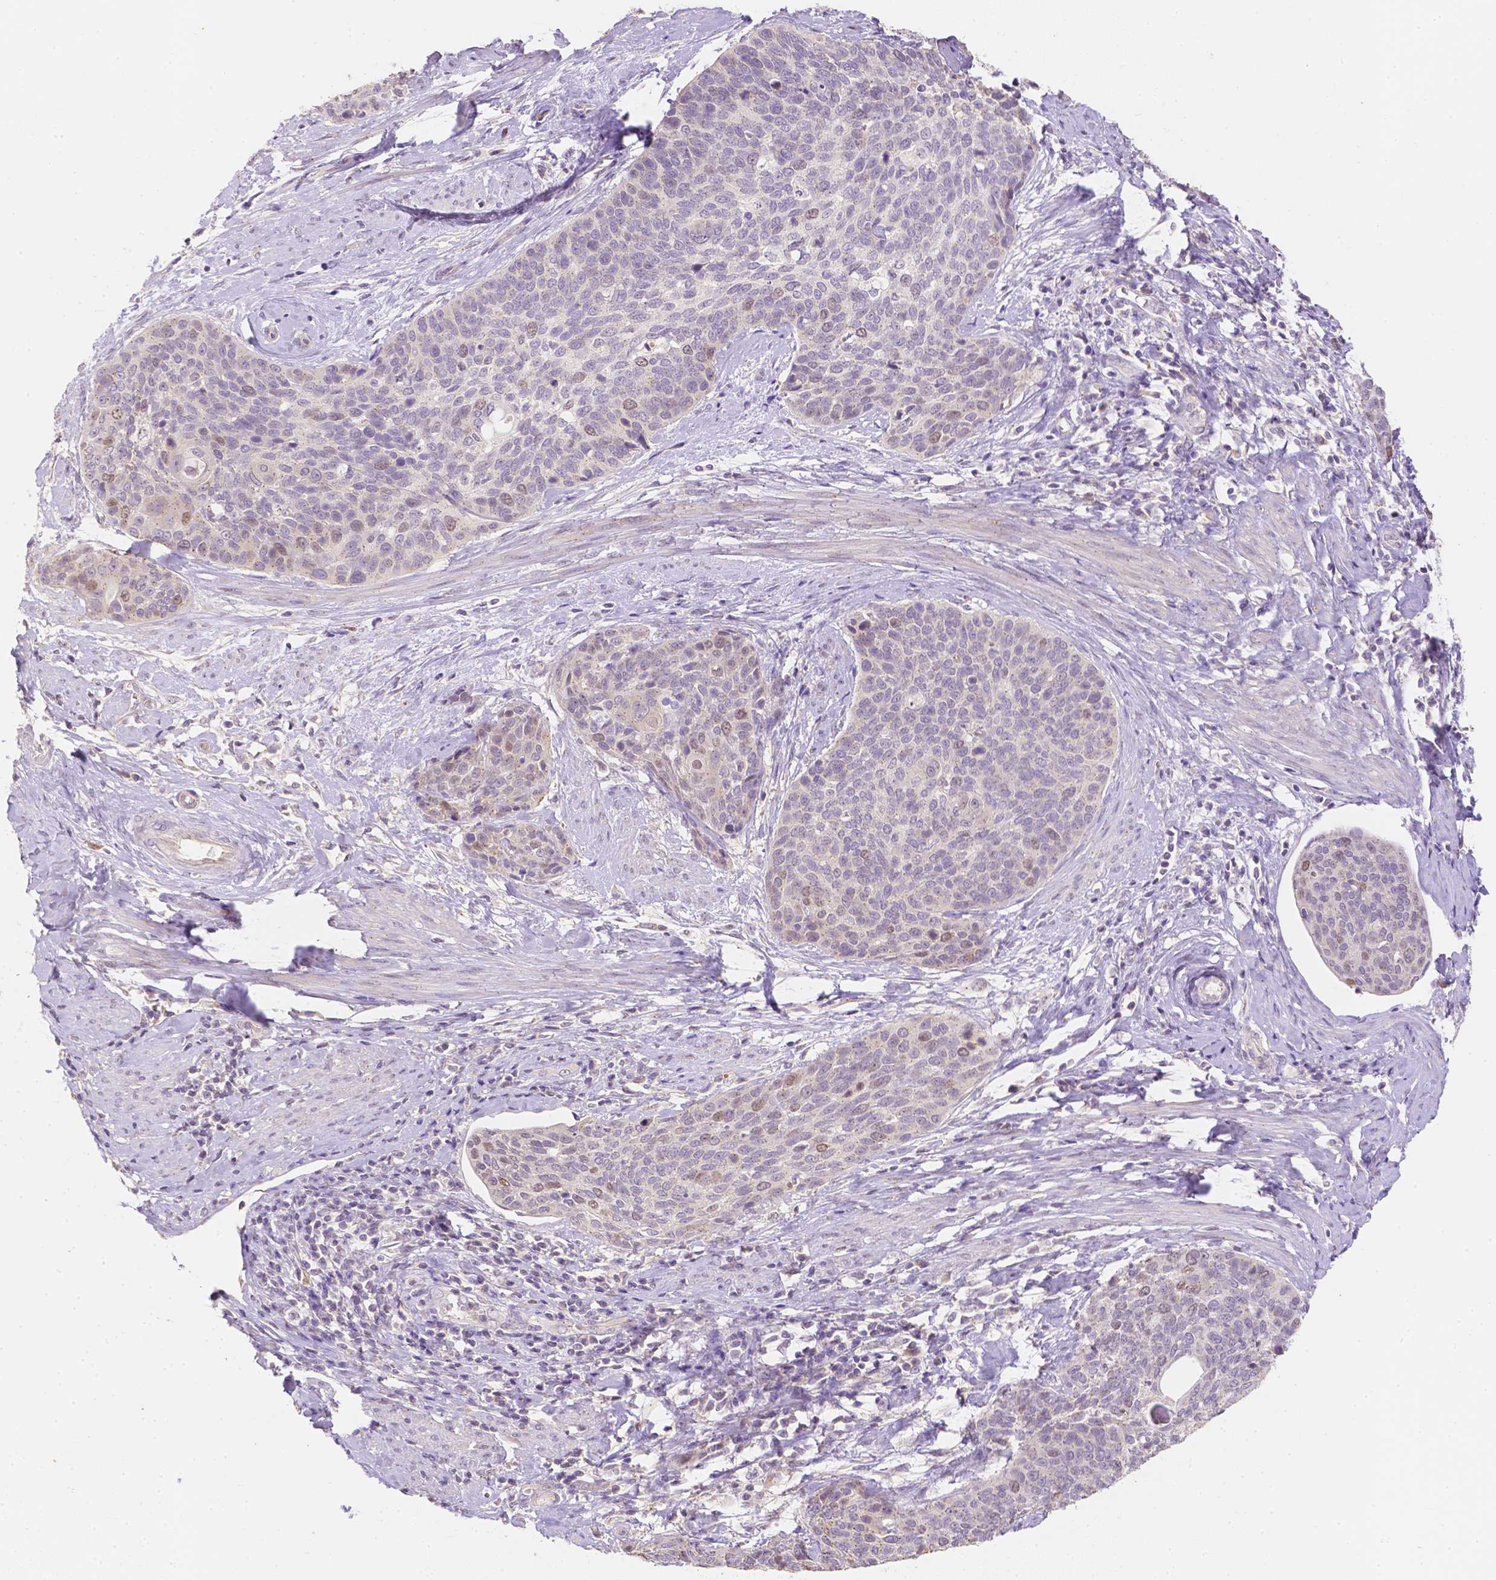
{"staining": {"intensity": "negative", "quantity": "none", "location": "none"}, "tissue": "cervical cancer", "cell_type": "Tumor cells", "image_type": "cancer", "snomed": [{"axis": "morphology", "description": "Squamous cell carcinoma, NOS"}, {"axis": "topography", "description": "Cervix"}], "caption": "A photomicrograph of human cervical squamous cell carcinoma is negative for staining in tumor cells. The staining is performed using DAB (3,3'-diaminobenzidine) brown chromogen with nuclei counter-stained in using hematoxylin.", "gene": "C10orf67", "patient": {"sex": "female", "age": 69}}